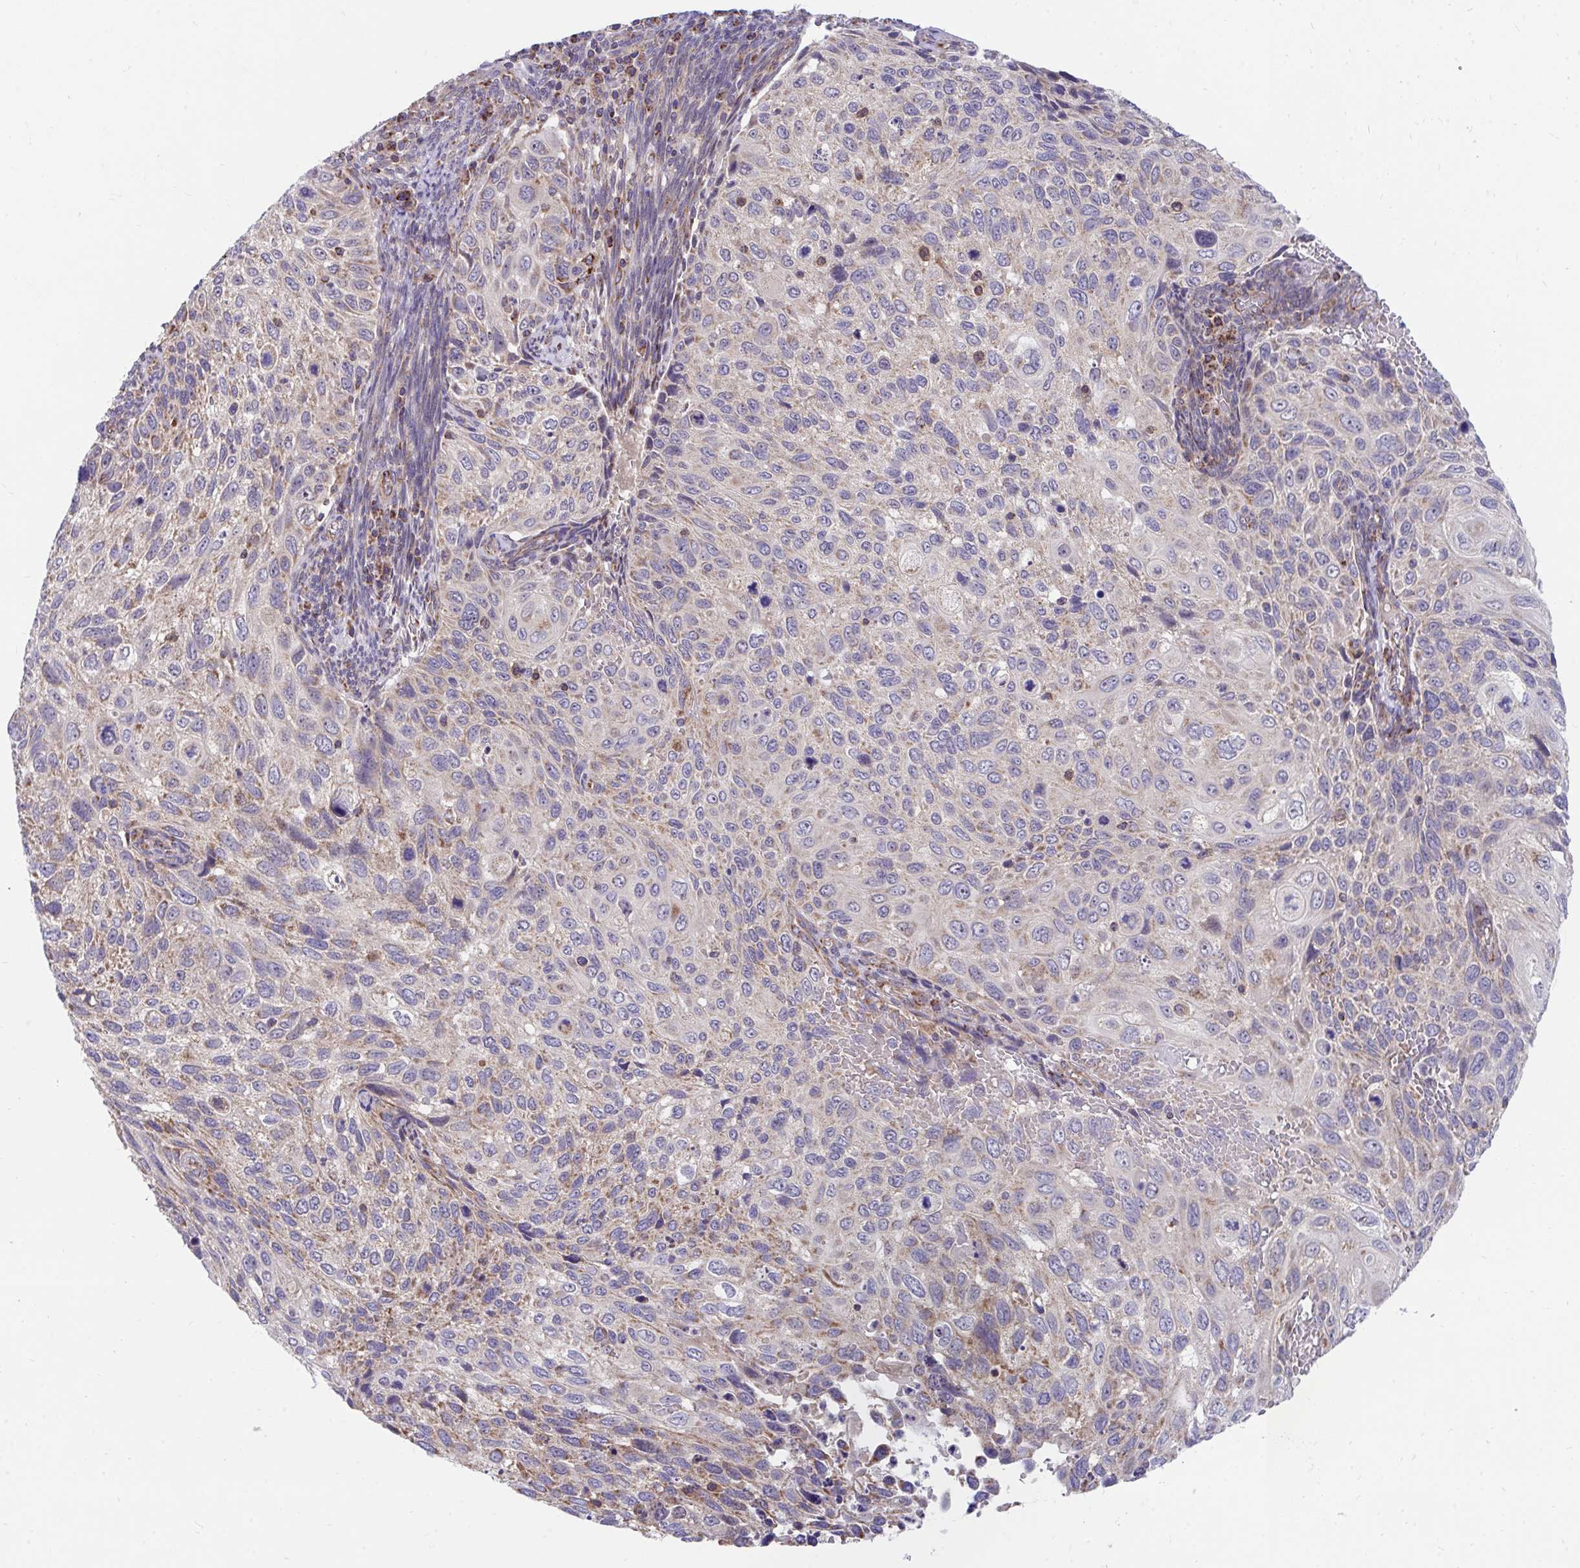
{"staining": {"intensity": "weak", "quantity": "25%-75%", "location": "cytoplasmic/membranous"}, "tissue": "cervical cancer", "cell_type": "Tumor cells", "image_type": "cancer", "snomed": [{"axis": "morphology", "description": "Squamous cell carcinoma, NOS"}, {"axis": "topography", "description": "Cervix"}], "caption": "An immunohistochemistry histopathology image of tumor tissue is shown. Protein staining in brown labels weak cytoplasmic/membranous positivity in cervical squamous cell carcinoma within tumor cells.", "gene": "FHIP1B", "patient": {"sex": "female", "age": 70}}